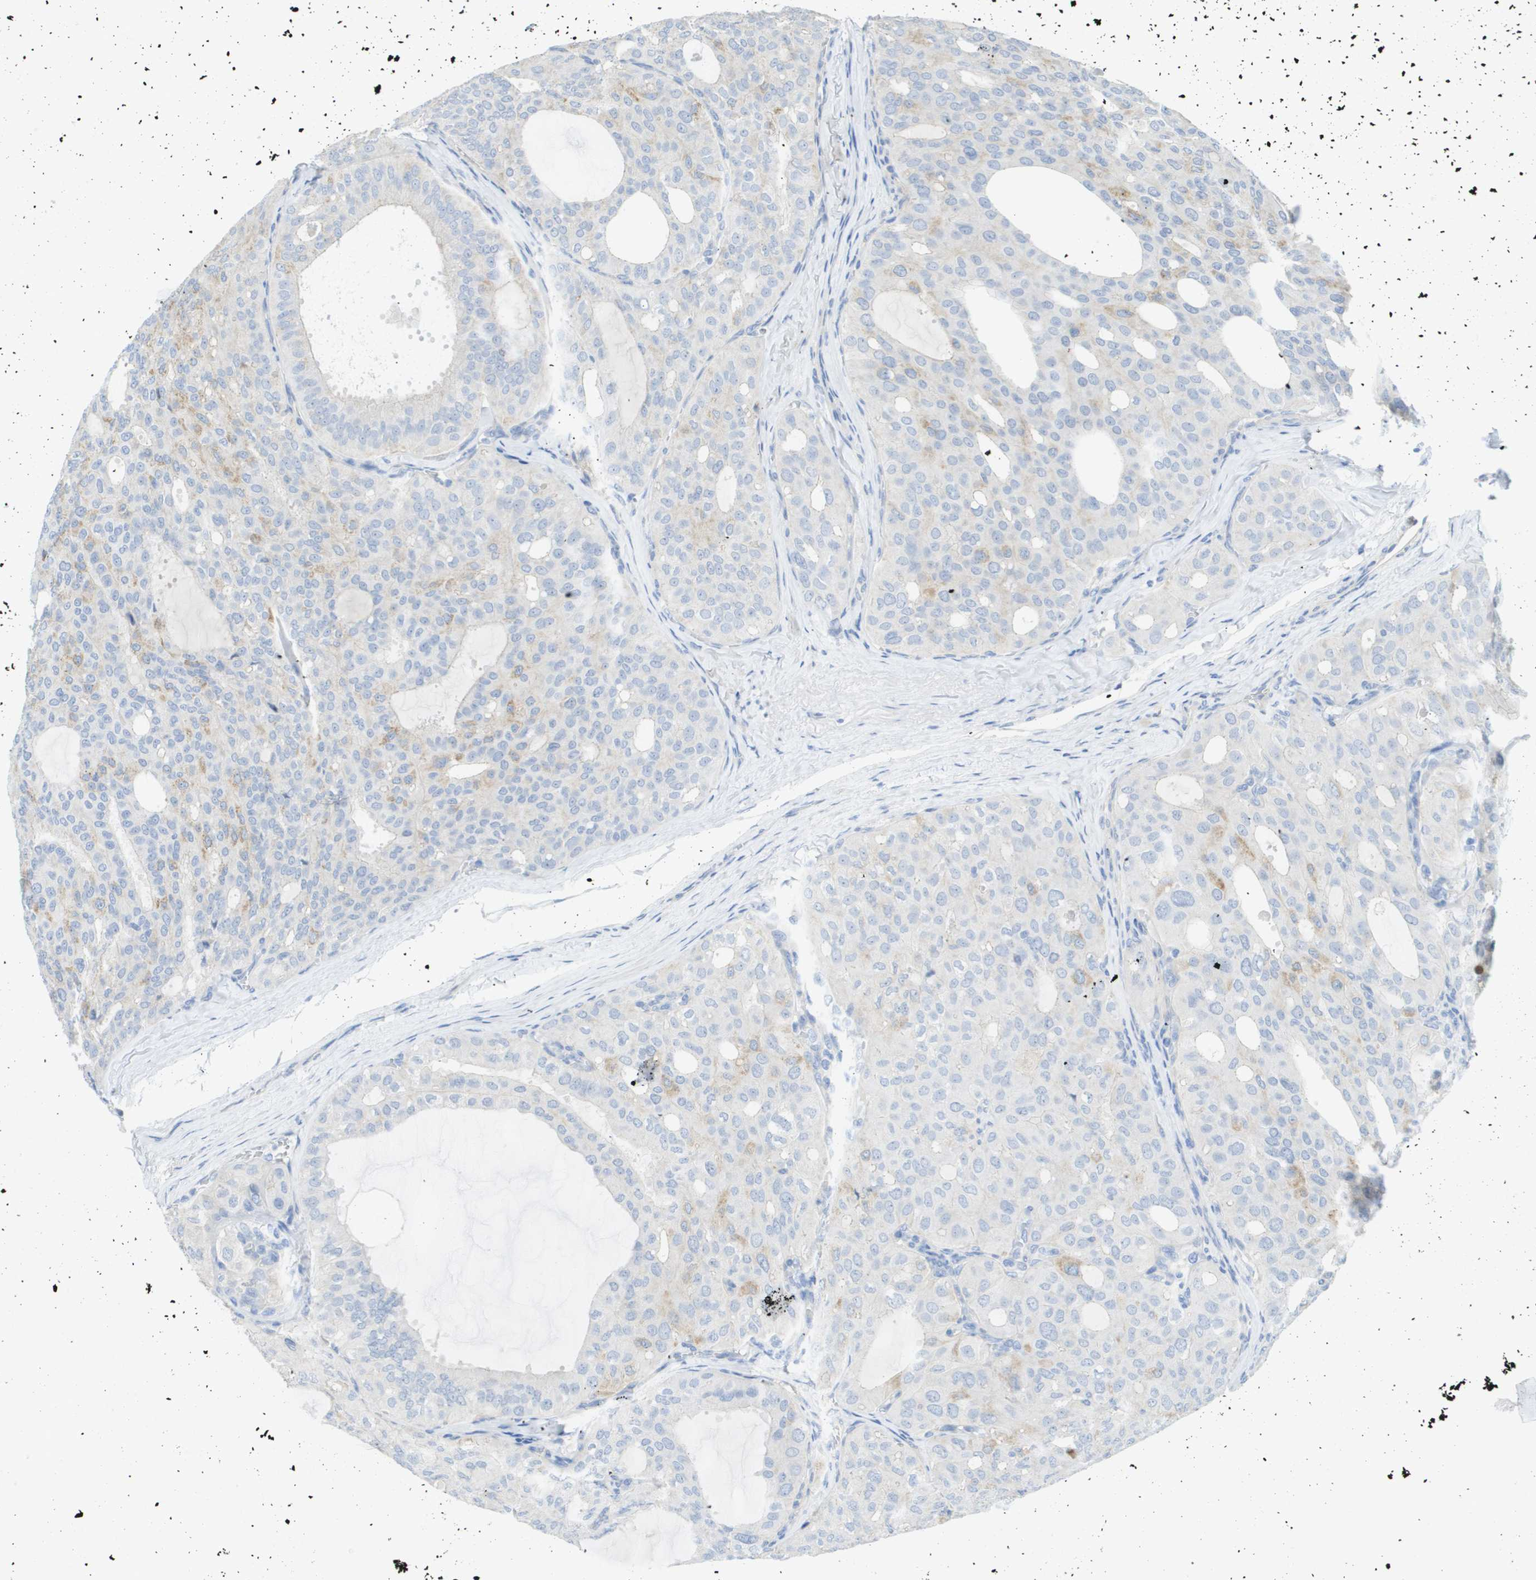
{"staining": {"intensity": "weak", "quantity": "<25%", "location": "cytoplasmic/membranous"}, "tissue": "thyroid cancer", "cell_type": "Tumor cells", "image_type": "cancer", "snomed": [{"axis": "morphology", "description": "Follicular adenoma carcinoma, NOS"}, {"axis": "topography", "description": "Thyroid gland"}], "caption": "Immunohistochemical staining of human thyroid cancer shows no significant positivity in tumor cells.", "gene": "MYL3", "patient": {"sex": "male", "age": 75}}